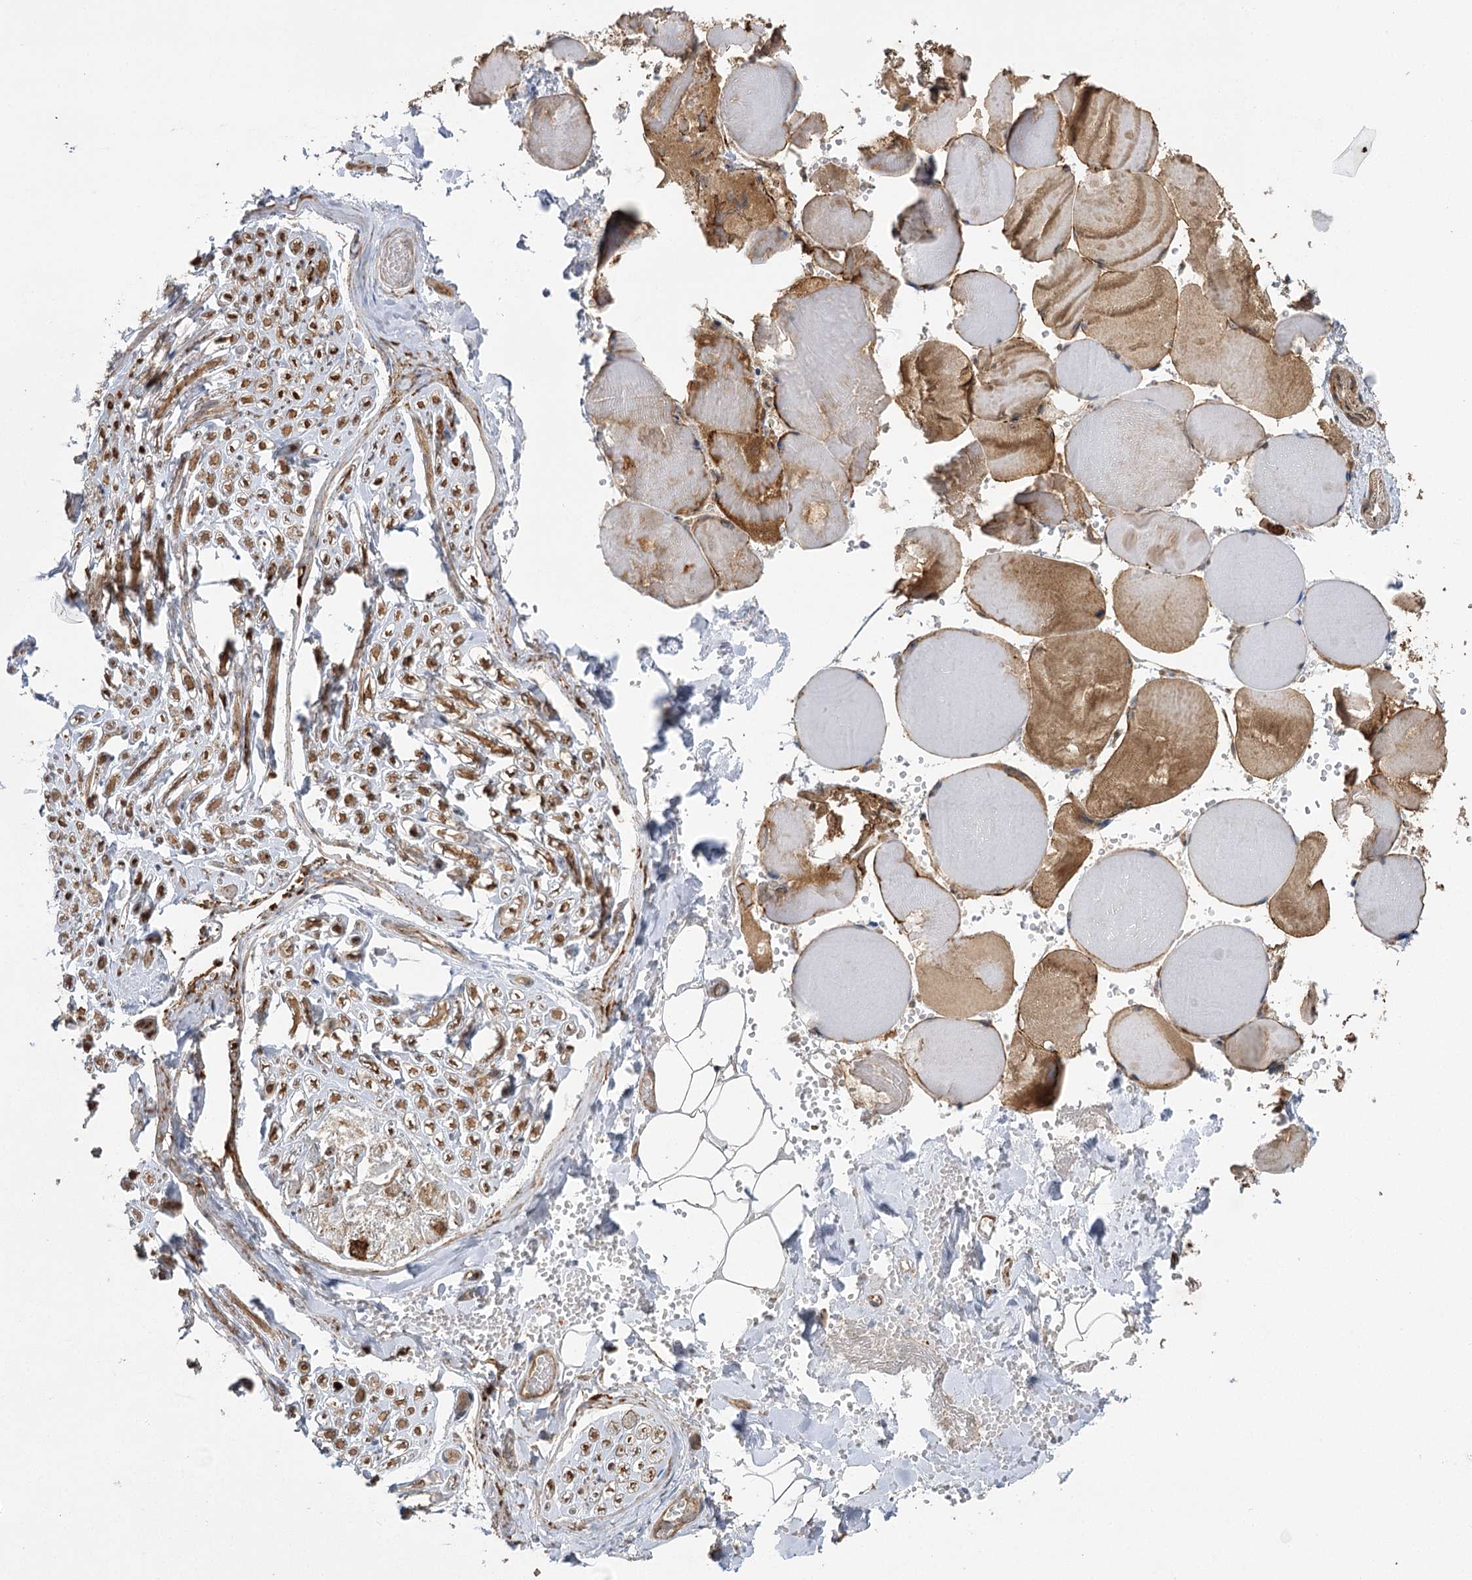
{"staining": {"intensity": "moderate", "quantity": ">75%", "location": "nuclear"}, "tissue": "adipose tissue", "cell_type": "Adipocytes", "image_type": "normal", "snomed": [{"axis": "morphology", "description": "Normal tissue, NOS"}, {"axis": "topography", "description": "Skeletal muscle"}, {"axis": "topography", "description": "Peripheral nerve tissue"}], "caption": "This micrograph shows immunohistochemistry (IHC) staining of normal human adipose tissue, with medium moderate nuclear expression in about >75% of adipocytes.", "gene": "KCNN2", "patient": {"sex": "female", "age": 55}}